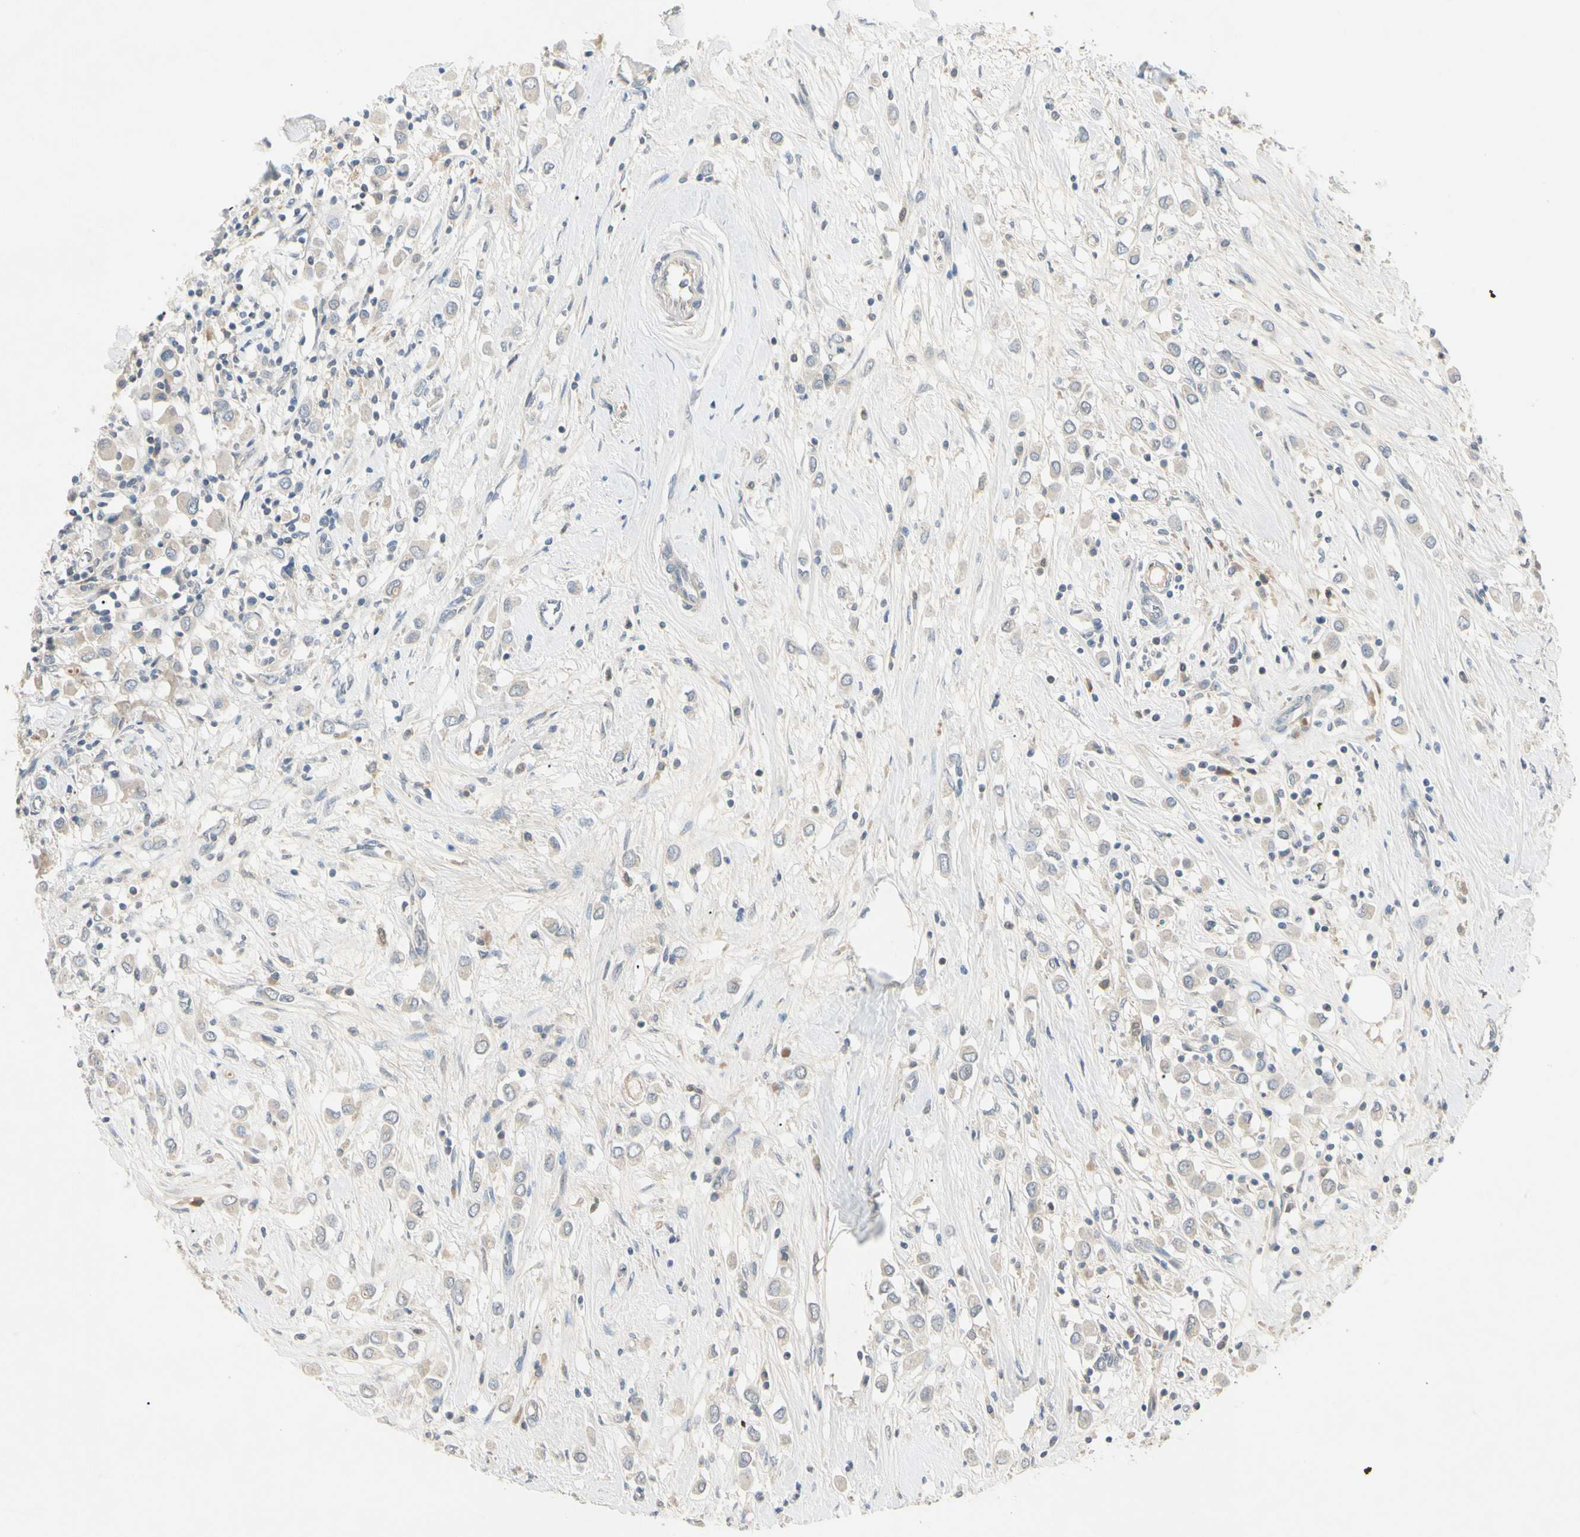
{"staining": {"intensity": "negative", "quantity": "none", "location": "none"}, "tissue": "breast cancer", "cell_type": "Tumor cells", "image_type": "cancer", "snomed": [{"axis": "morphology", "description": "Duct carcinoma"}, {"axis": "topography", "description": "Breast"}], "caption": "IHC photomicrograph of neoplastic tissue: breast cancer (invasive ductal carcinoma) stained with DAB demonstrates no significant protein positivity in tumor cells.", "gene": "PRSS21", "patient": {"sex": "female", "age": 61}}